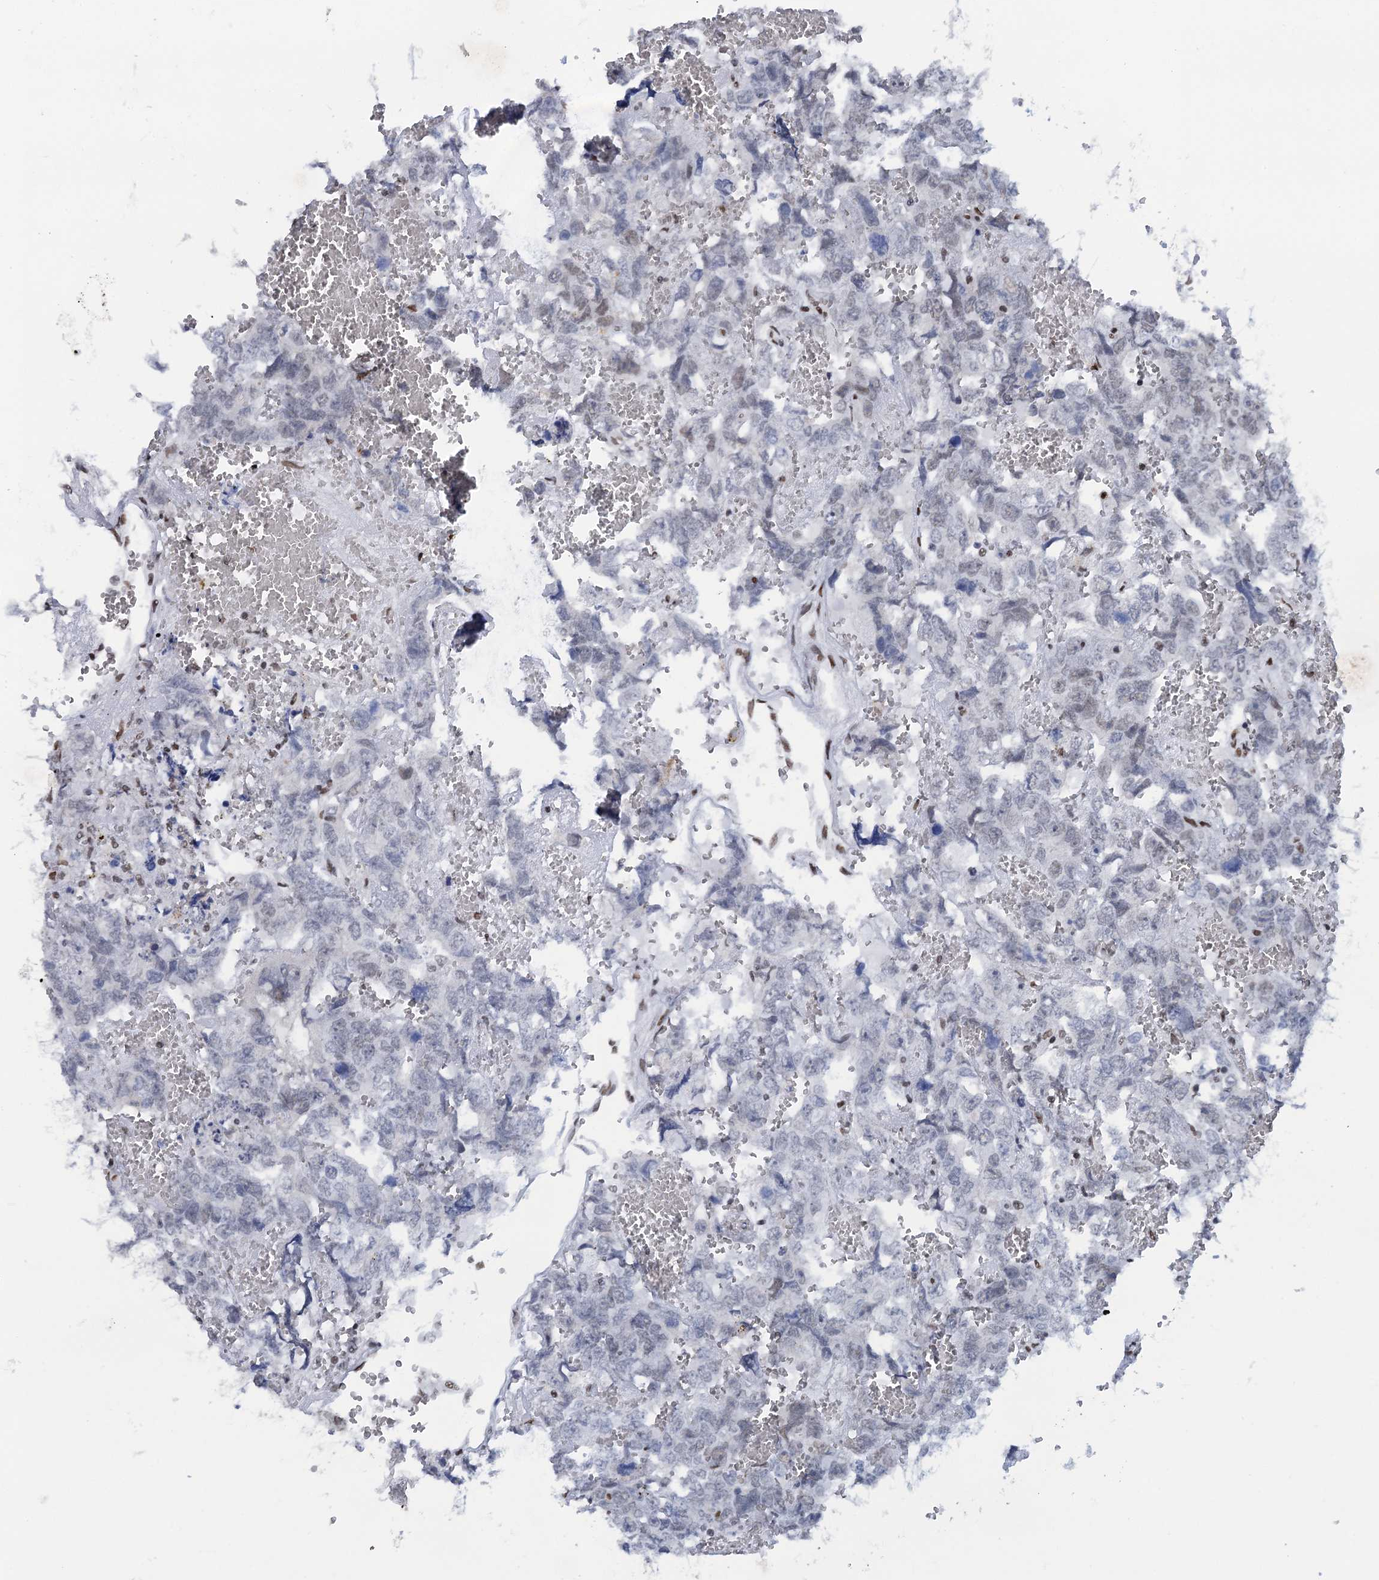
{"staining": {"intensity": "negative", "quantity": "none", "location": "none"}, "tissue": "testis cancer", "cell_type": "Tumor cells", "image_type": "cancer", "snomed": [{"axis": "morphology", "description": "Carcinoma, Embryonal, NOS"}, {"axis": "topography", "description": "Testis"}], "caption": "Tumor cells show no significant protein staining in testis embryonal carcinoma. The staining was performed using DAB (3,3'-diaminobenzidine) to visualize the protein expression in brown, while the nuclei were stained in blue with hematoxylin (Magnification: 20x).", "gene": "HNRNPUL2", "patient": {"sex": "male", "age": 45}}